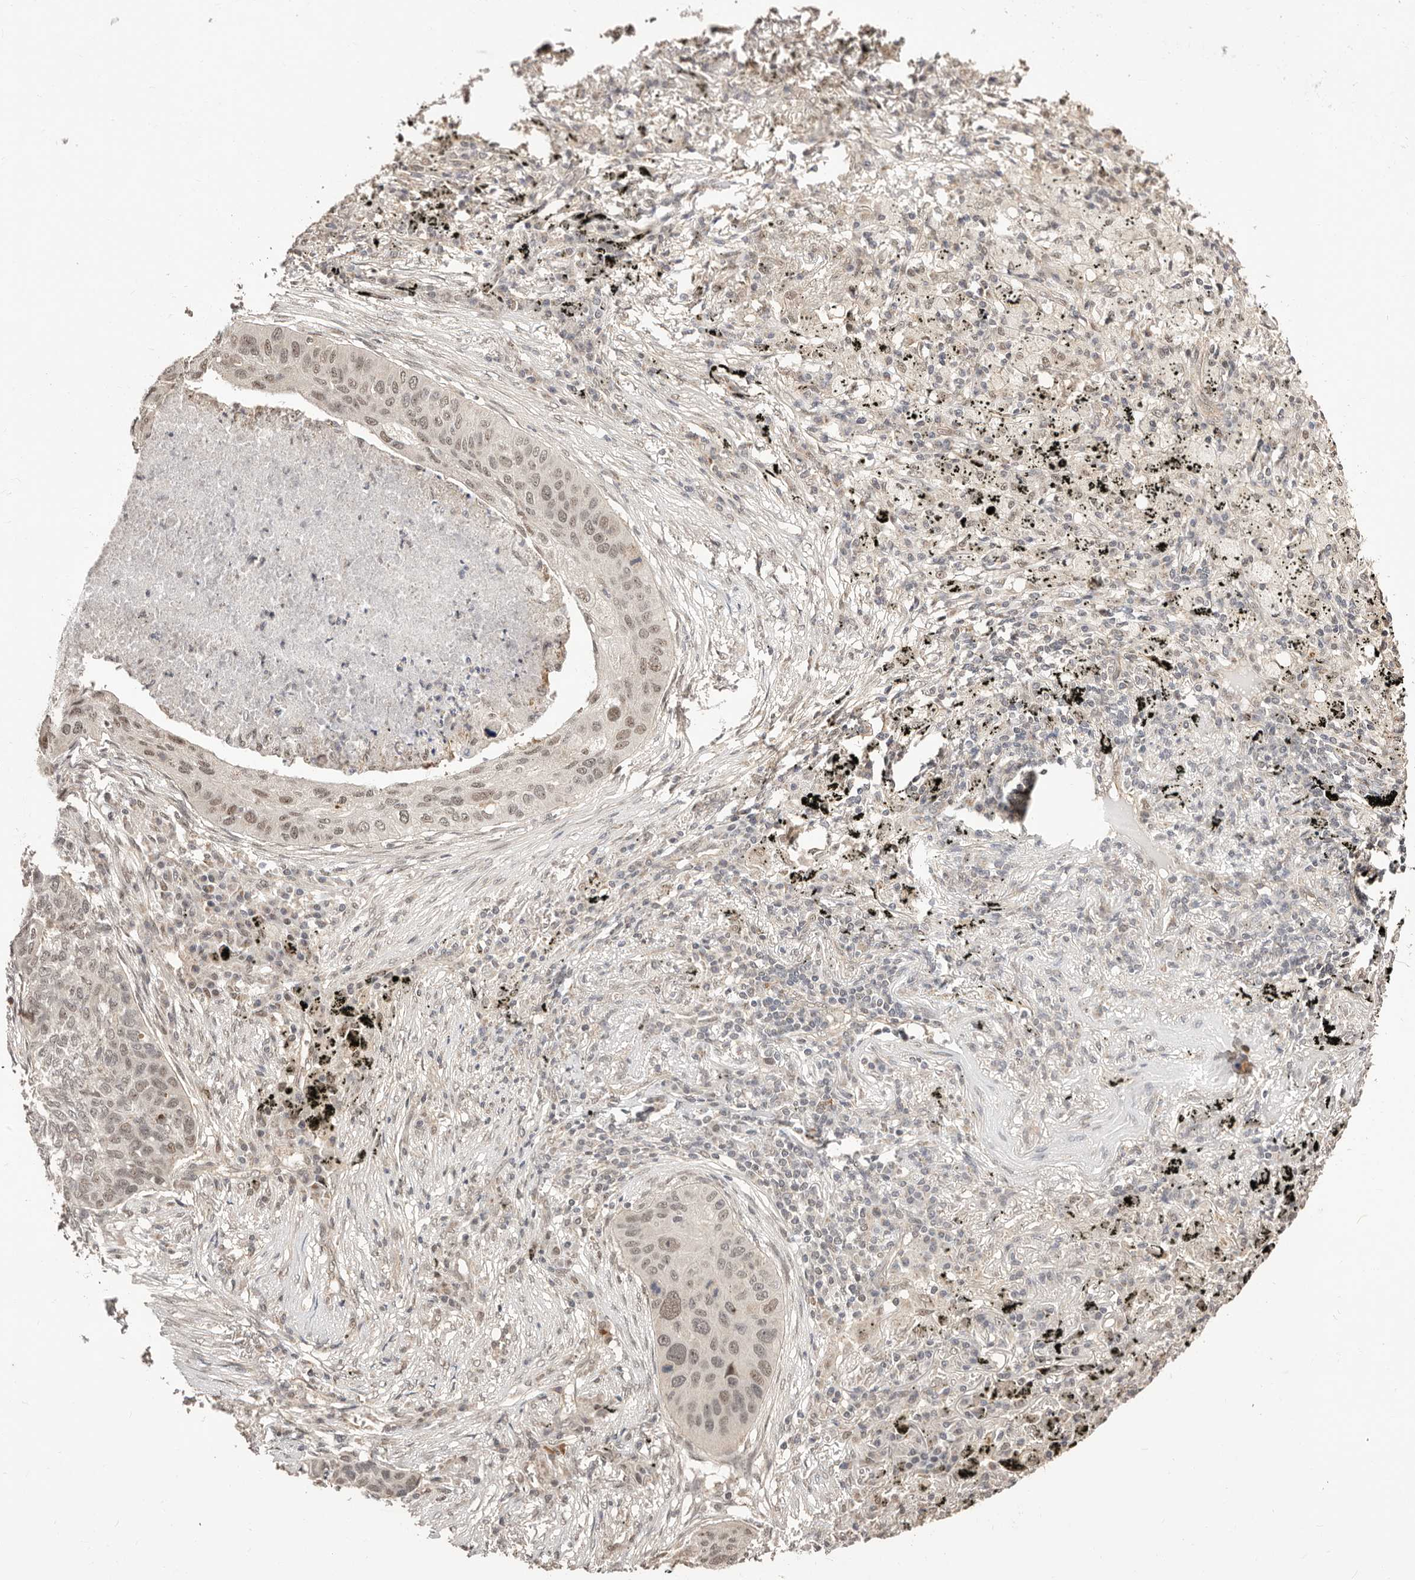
{"staining": {"intensity": "weak", "quantity": "<25%", "location": "cytoplasmic/membranous"}, "tissue": "lung cancer", "cell_type": "Tumor cells", "image_type": "cancer", "snomed": [{"axis": "morphology", "description": "Squamous cell carcinoma, NOS"}, {"axis": "topography", "description": "Lung"}], "caption": "An immunohistochemistry photomicrograph of lung squamous cell carcinoma is shown. There is no staining in tumor cells of lung squamous cell carcinoma.", "gene": "CTNNBL1", "patient": {"sex": "female", "age": 63}}